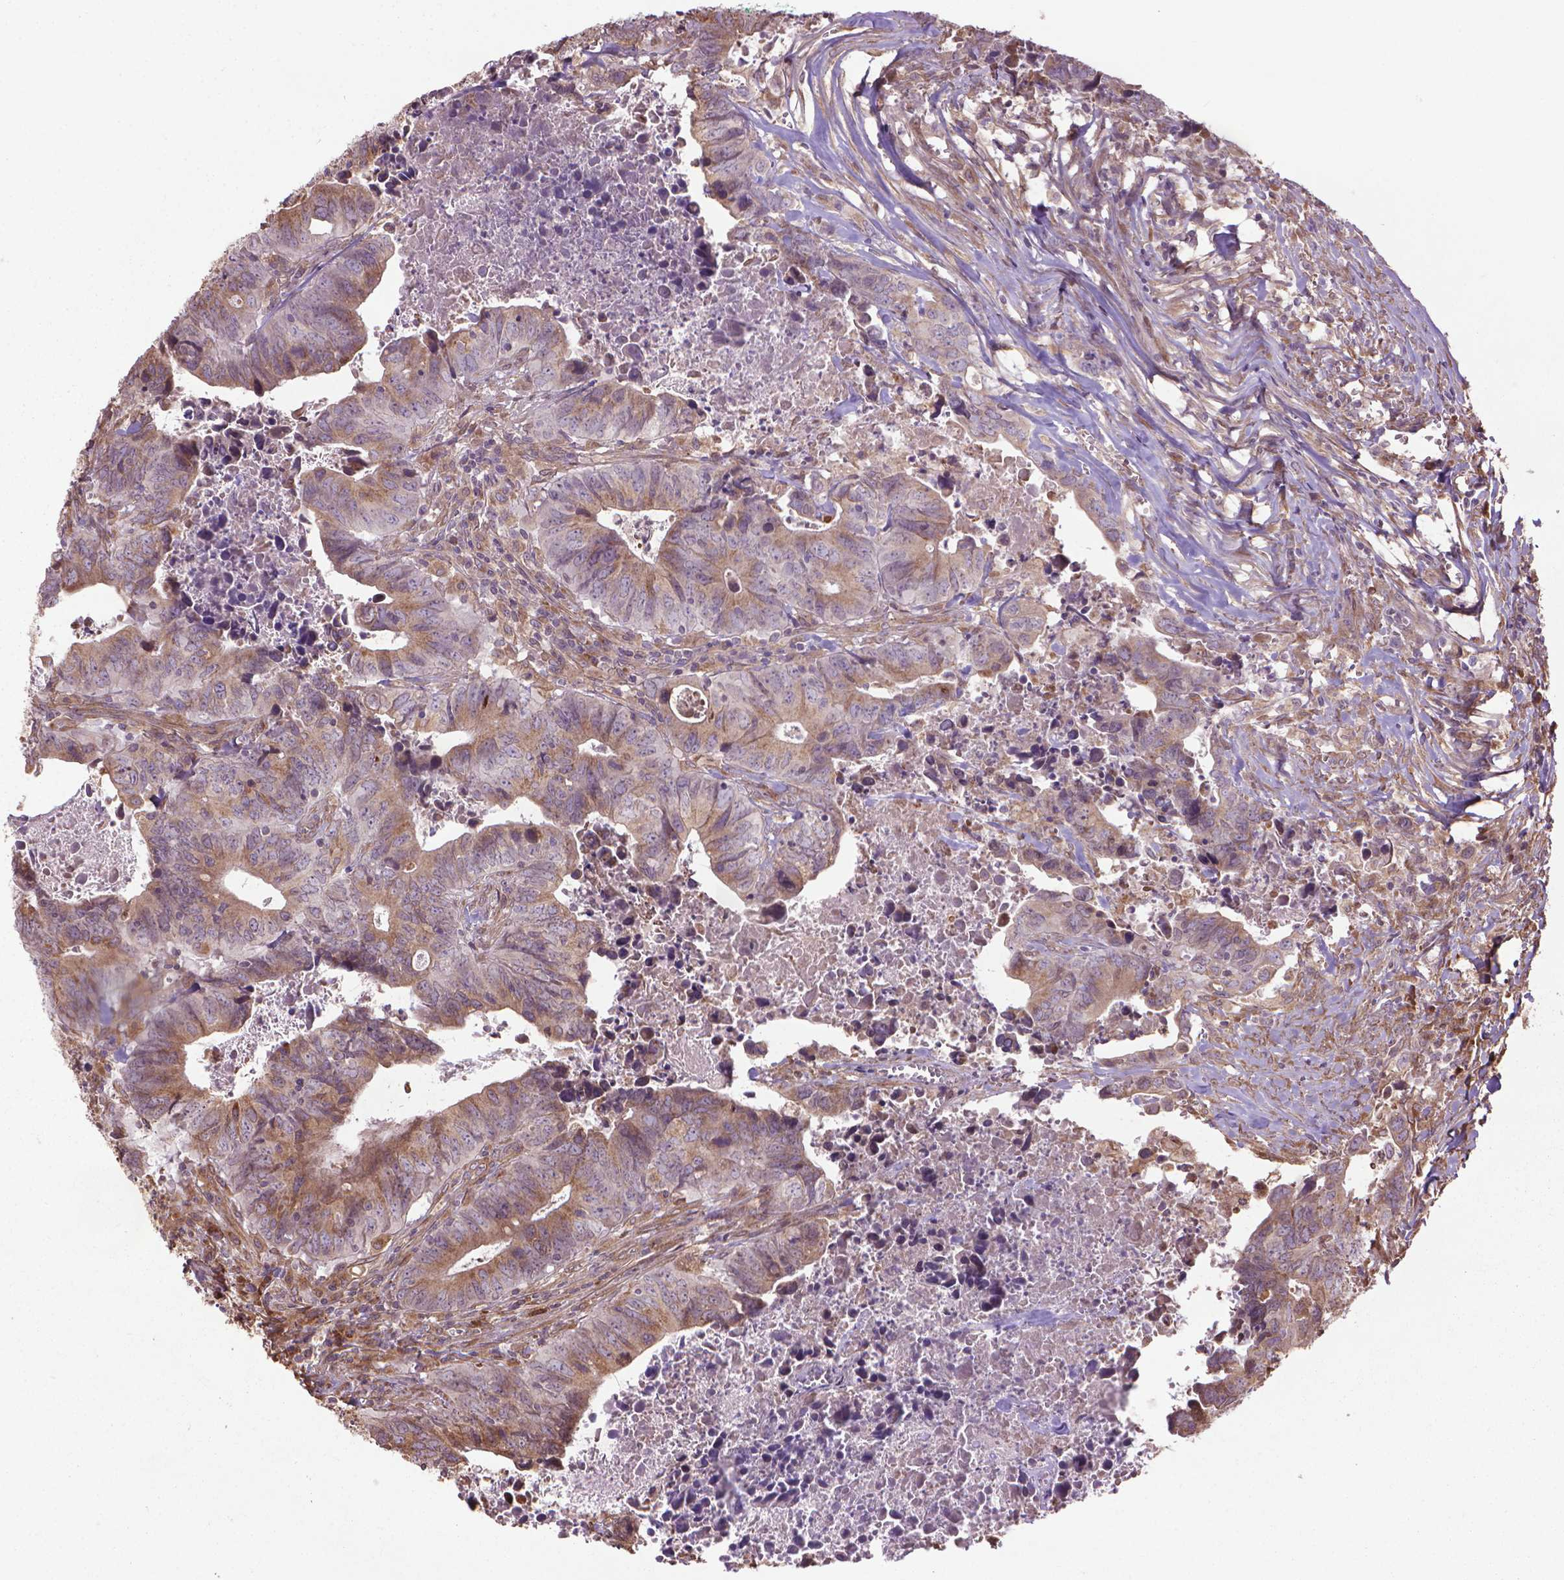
{"staining": {"intensity": "moderate", "quantity": ">75%", "location": "cytoplasmic/membranous"}, "tissue": "colorectal cancer", "cell_type": "Tumor cells", "image_type": "cancer", "snomed": [{"axis": "morphology", "description": "Adenocarcinoma, NOS"}, {"axis": "topography", "description": "Colon"}], "caption": "The image exhibits a brown stain indicating the presence of a protein in the cytoplasmic/membranous of tumor cells in colorectal cancer.", "gene": "GAS1", "patient": {"sex": "female", "age": 82}}